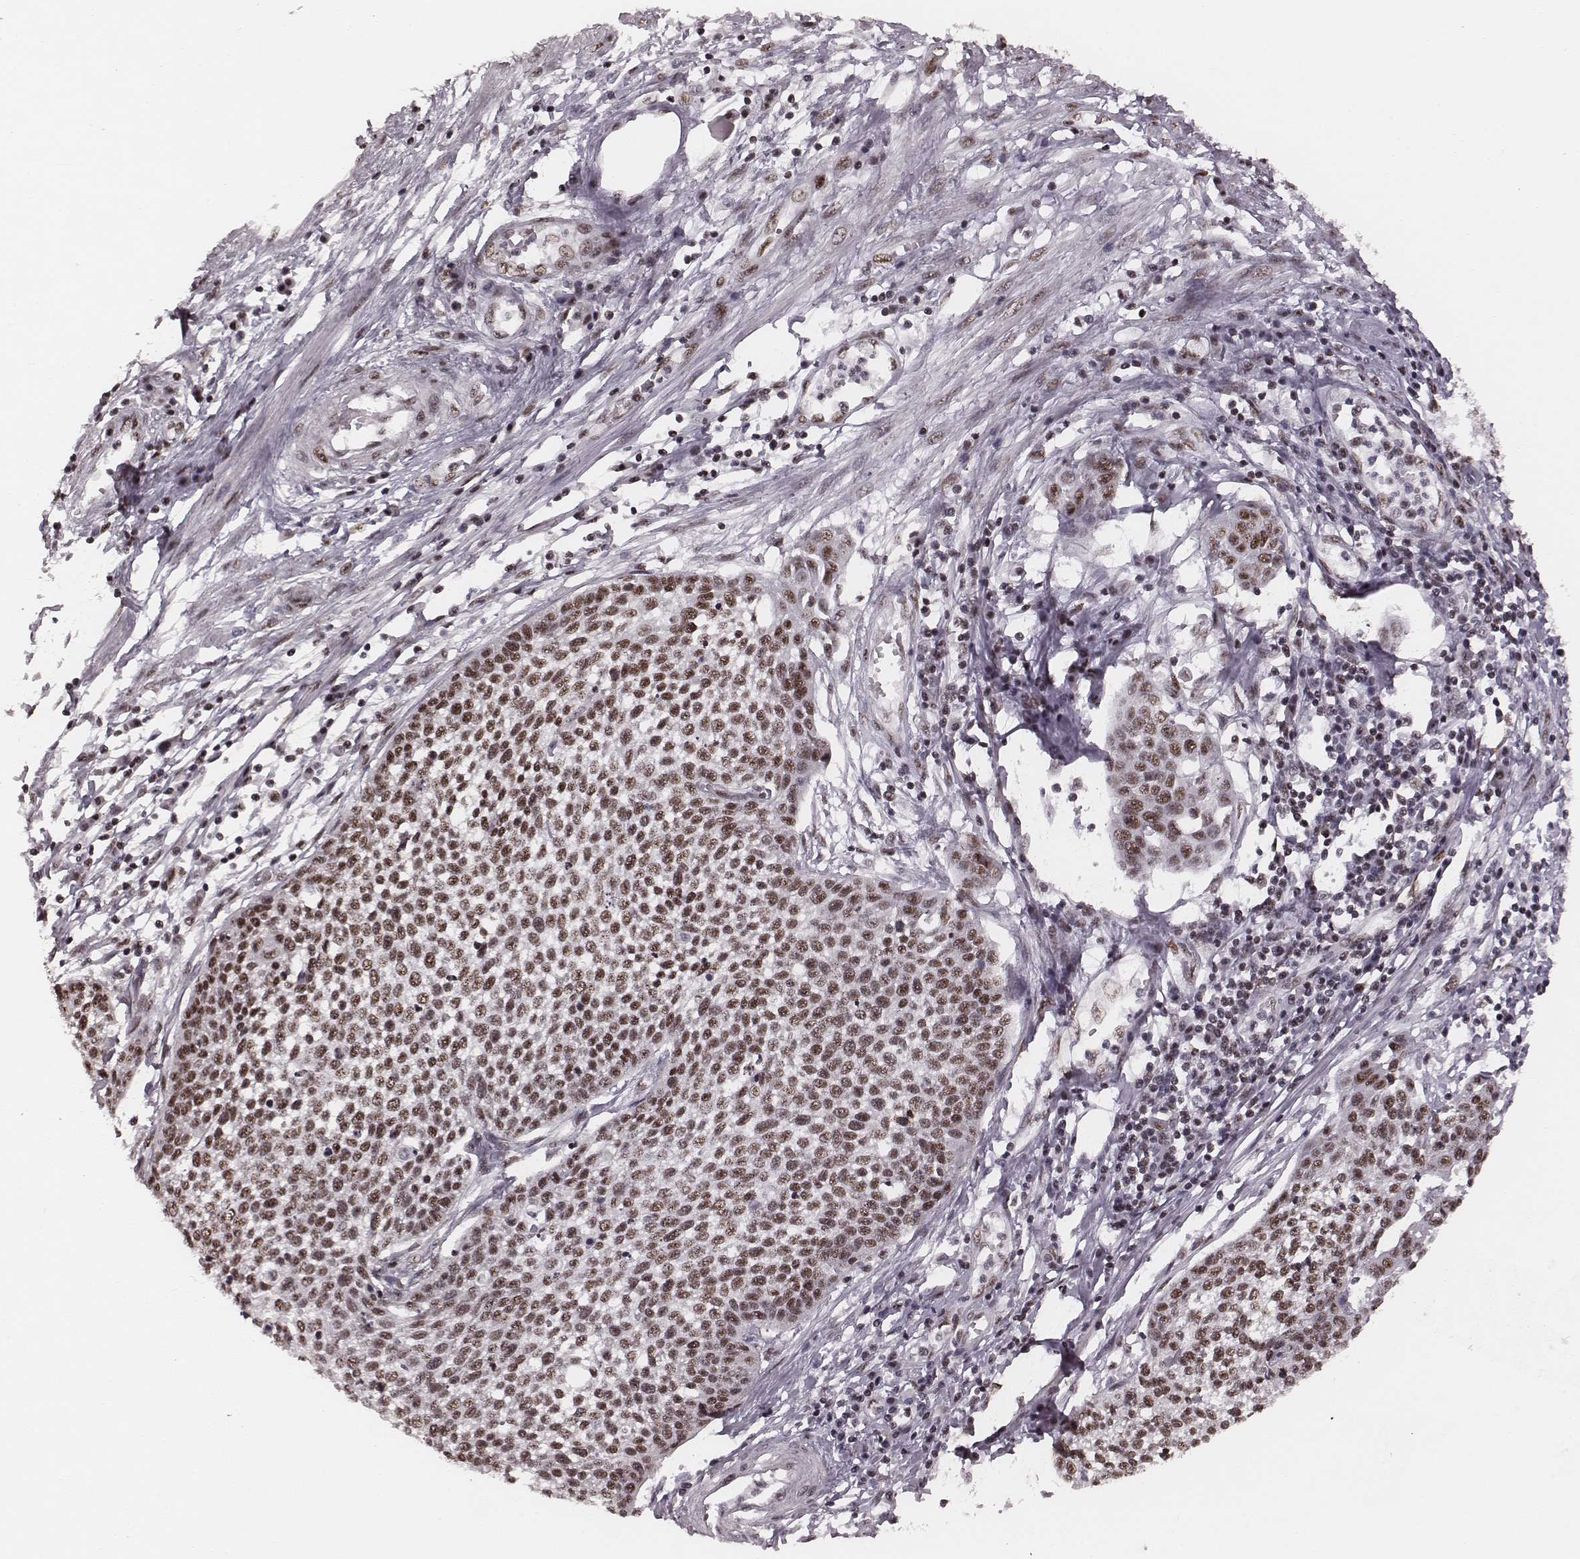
{"staining": {"intensity": "moderate", "quantity": ">75%", "location": "nuclear"}, "tissue": "cervical cancer", "cell_type": "Tumor cells", "image_type": "cancer", "snomed": [{"axis": "morphology", "description": "Squamous cell carcinoma, NOS"}, {"axis": "topography", "description": "Cervix"}], "caption": "Immunohistochemical staining of human cervical cancer (squamous cell carcinoma) reveals medium levels of moderate nuclear positivity in about >75% of tumor cells.", "gene": "LUC7L", "patient": {"sex": "female", "age": 34}}